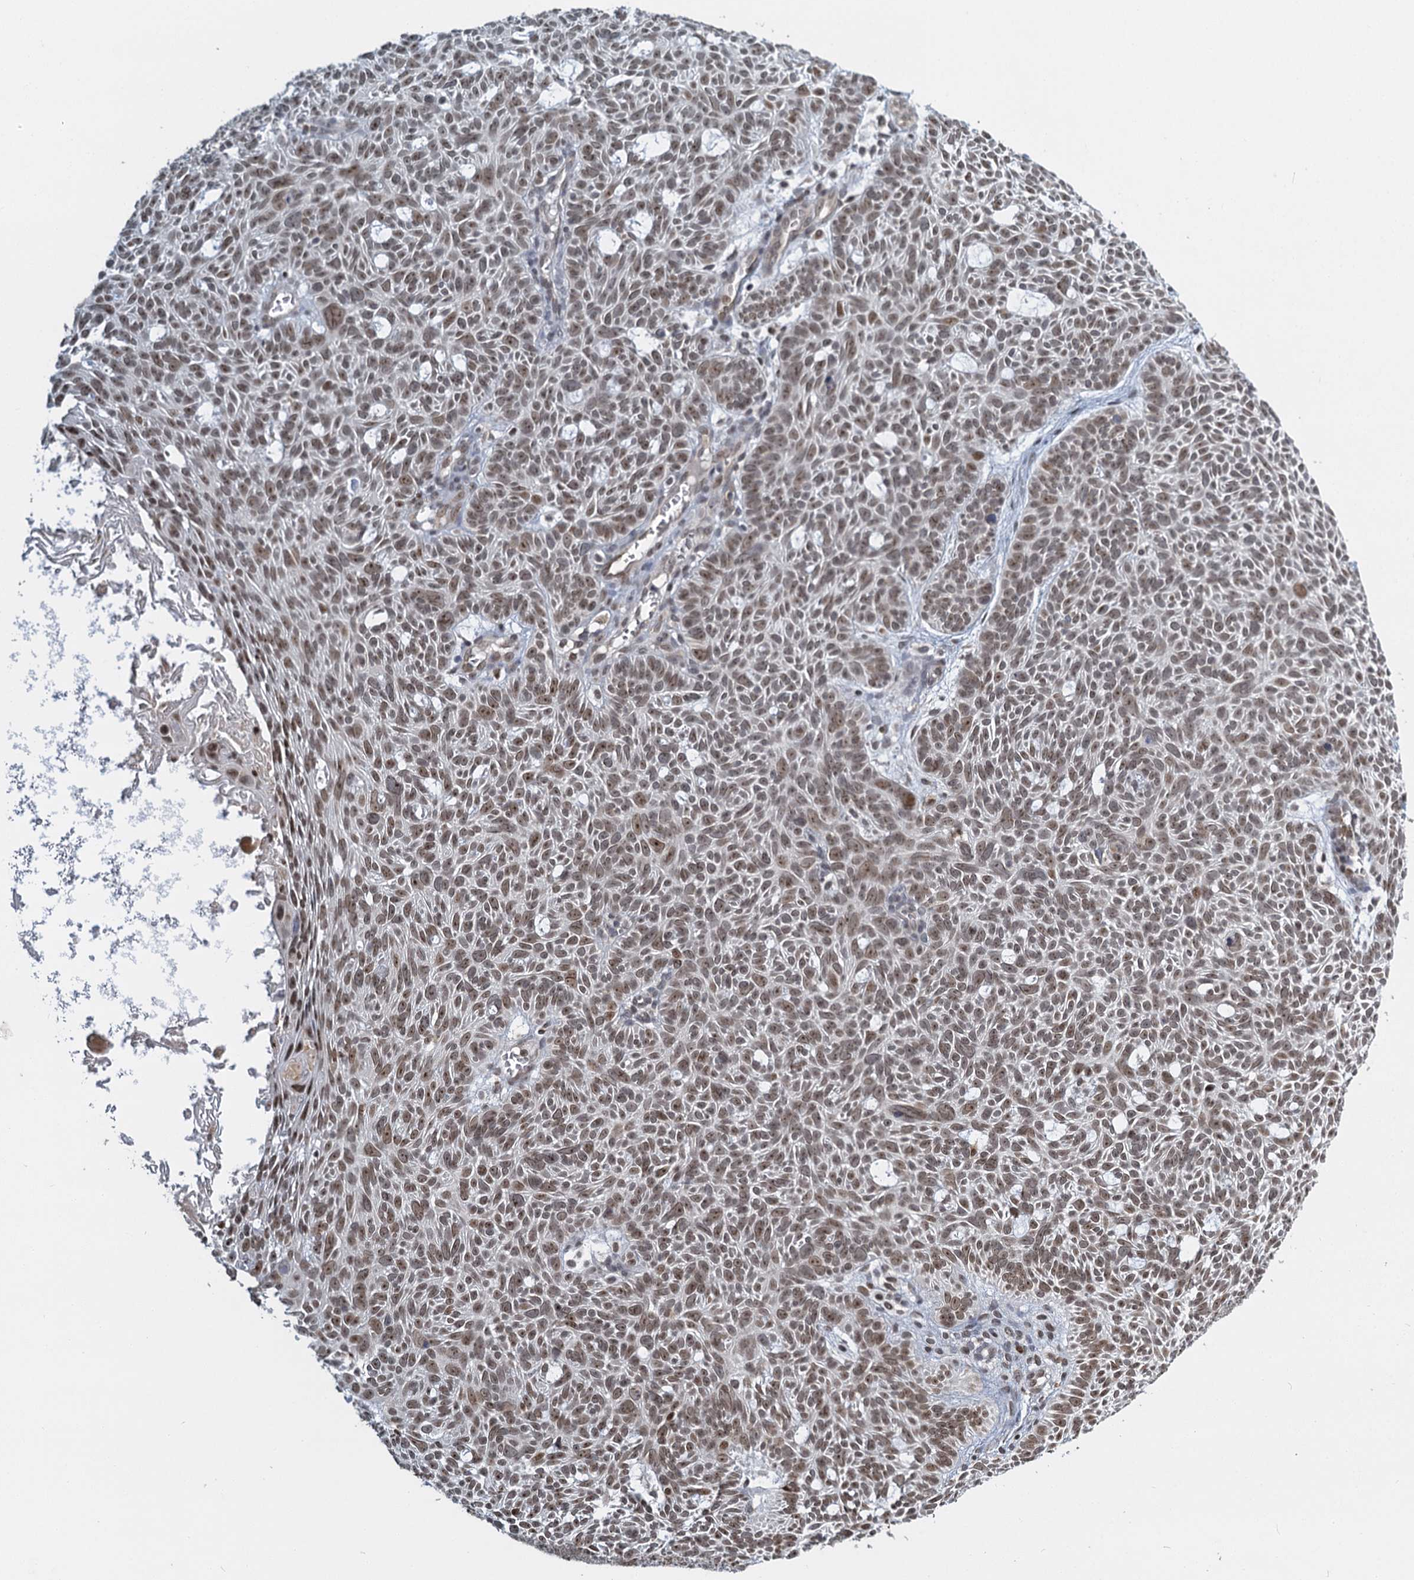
{"staining": {"intensity": "weak", "quantity": "25%-75%", "location": "nuclear"}, "tissue": "skin cancer", "cell_type": "Tumor cells", "image_type": "cancer", "snomed": [{"axis": "morphology", "description": "Basal cell carcinoma"}, {"axis": "topography", "description": "Skin"}], "caption": "IHC image of neoplastic tissue: human basal cell carcinoma (skin) stained using immunohistochemistry reveals low levels of weak protein expression localized specifically in the nuclear of tumor cells, appearing as a nuclear brown color.", "gene": "TREX1", "patient": {"sex": "male", "age": 69}}